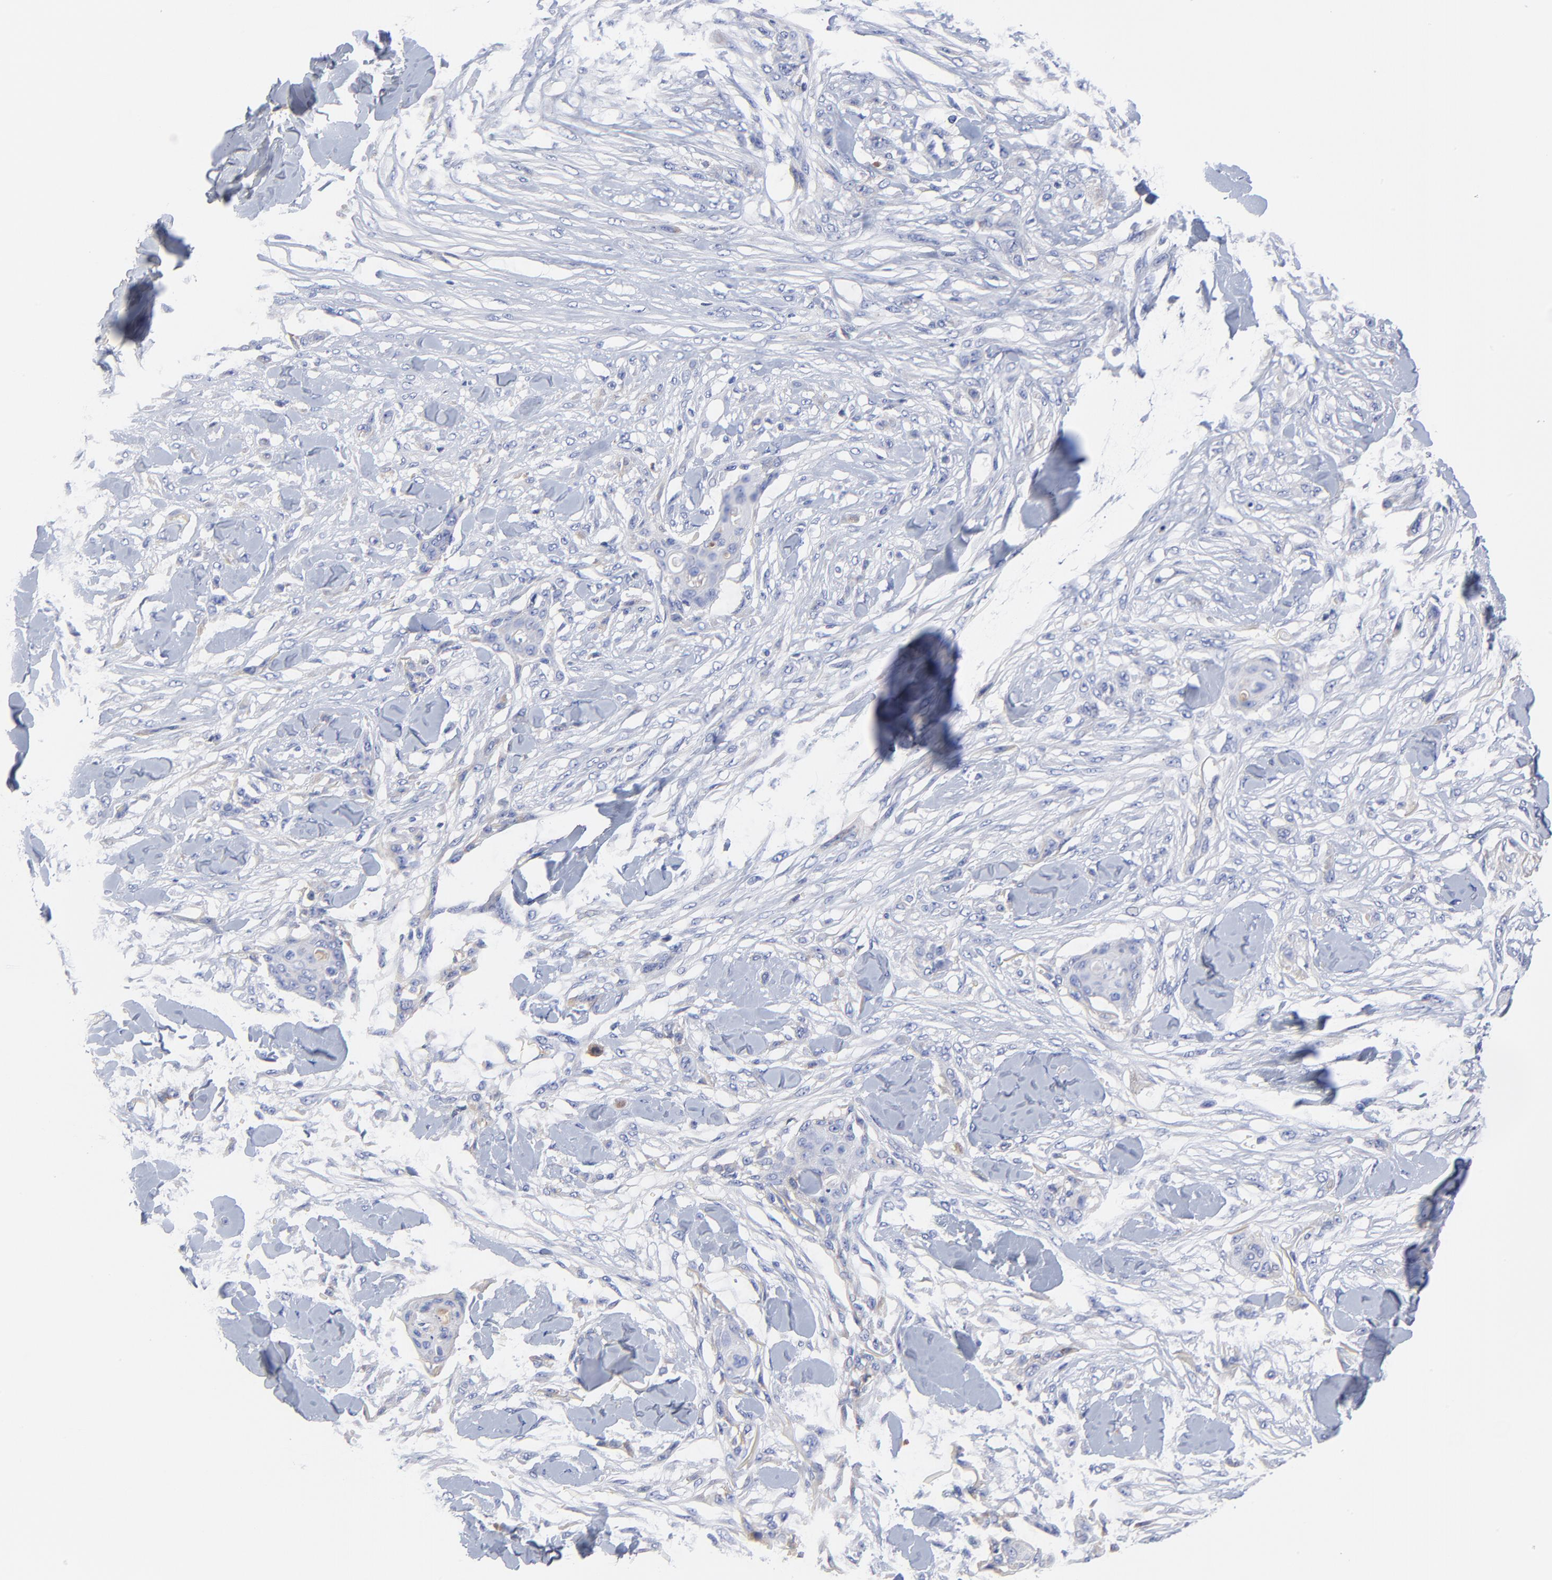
{"staining": {"intensity": "negative", "quantity": "none", "location": "none"}, "tissue": "skin cancer", "cell_type": "Tumor cells", "image_type": "cancer", "snomed": [{"axis": "morphology", "description": "Squamous cell carcinoma, NOS"}, {"axis": "topography", "description": "Skin"}], "caption": "Immunohistochemical staining of human skin cancer (squamous cell carcinoma) demonstrates no significant staining in tumor cells. (Stains: DAB IHC with hematoxylin counter stain, Microscopy: brightfield microscopy at high magnification).", "gene": "IGLV3-10", "patient": {"sex": "female", "age": 59}}